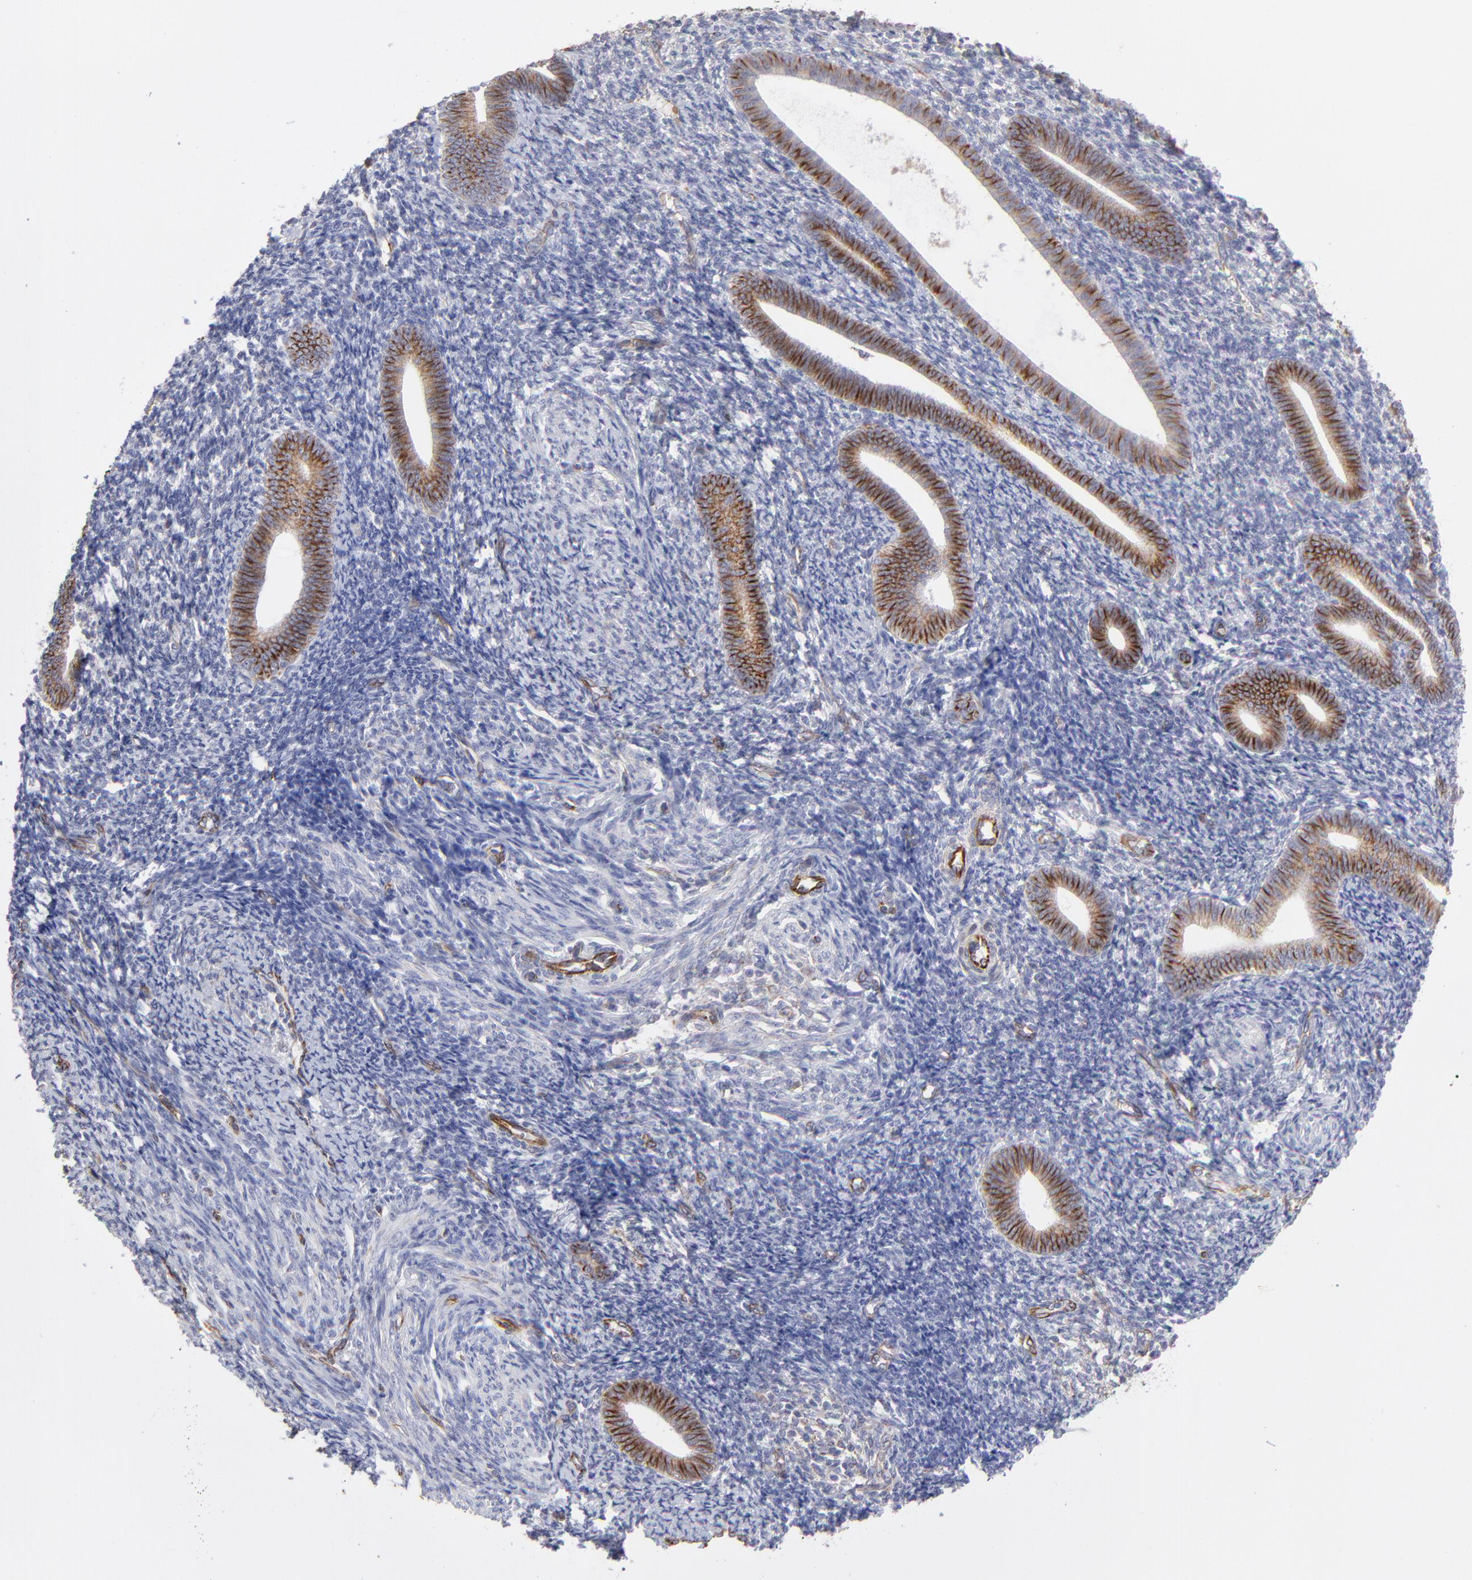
{"staining": {"intensity": "weak", "quantity": ">75%", "location": "cytoplasmic/membranous"}, "tissue": "endometrium", "cell_type": "Cells in endometrial stroma", "image_type": "normal", "snomed": [{"axis": "morphology", "description": "Normal tissue, NOS"}, {"axis": "topography", "description": "Endometrium"}], "caption": "Immunohistochemical staining of unremarkable endometrium displays weak cytoplasmic/membranous protein staining in about >75% of cells in endometrial stroma.", "gene": "COX8C", "patient": {"sex": "female", "age": 57}}